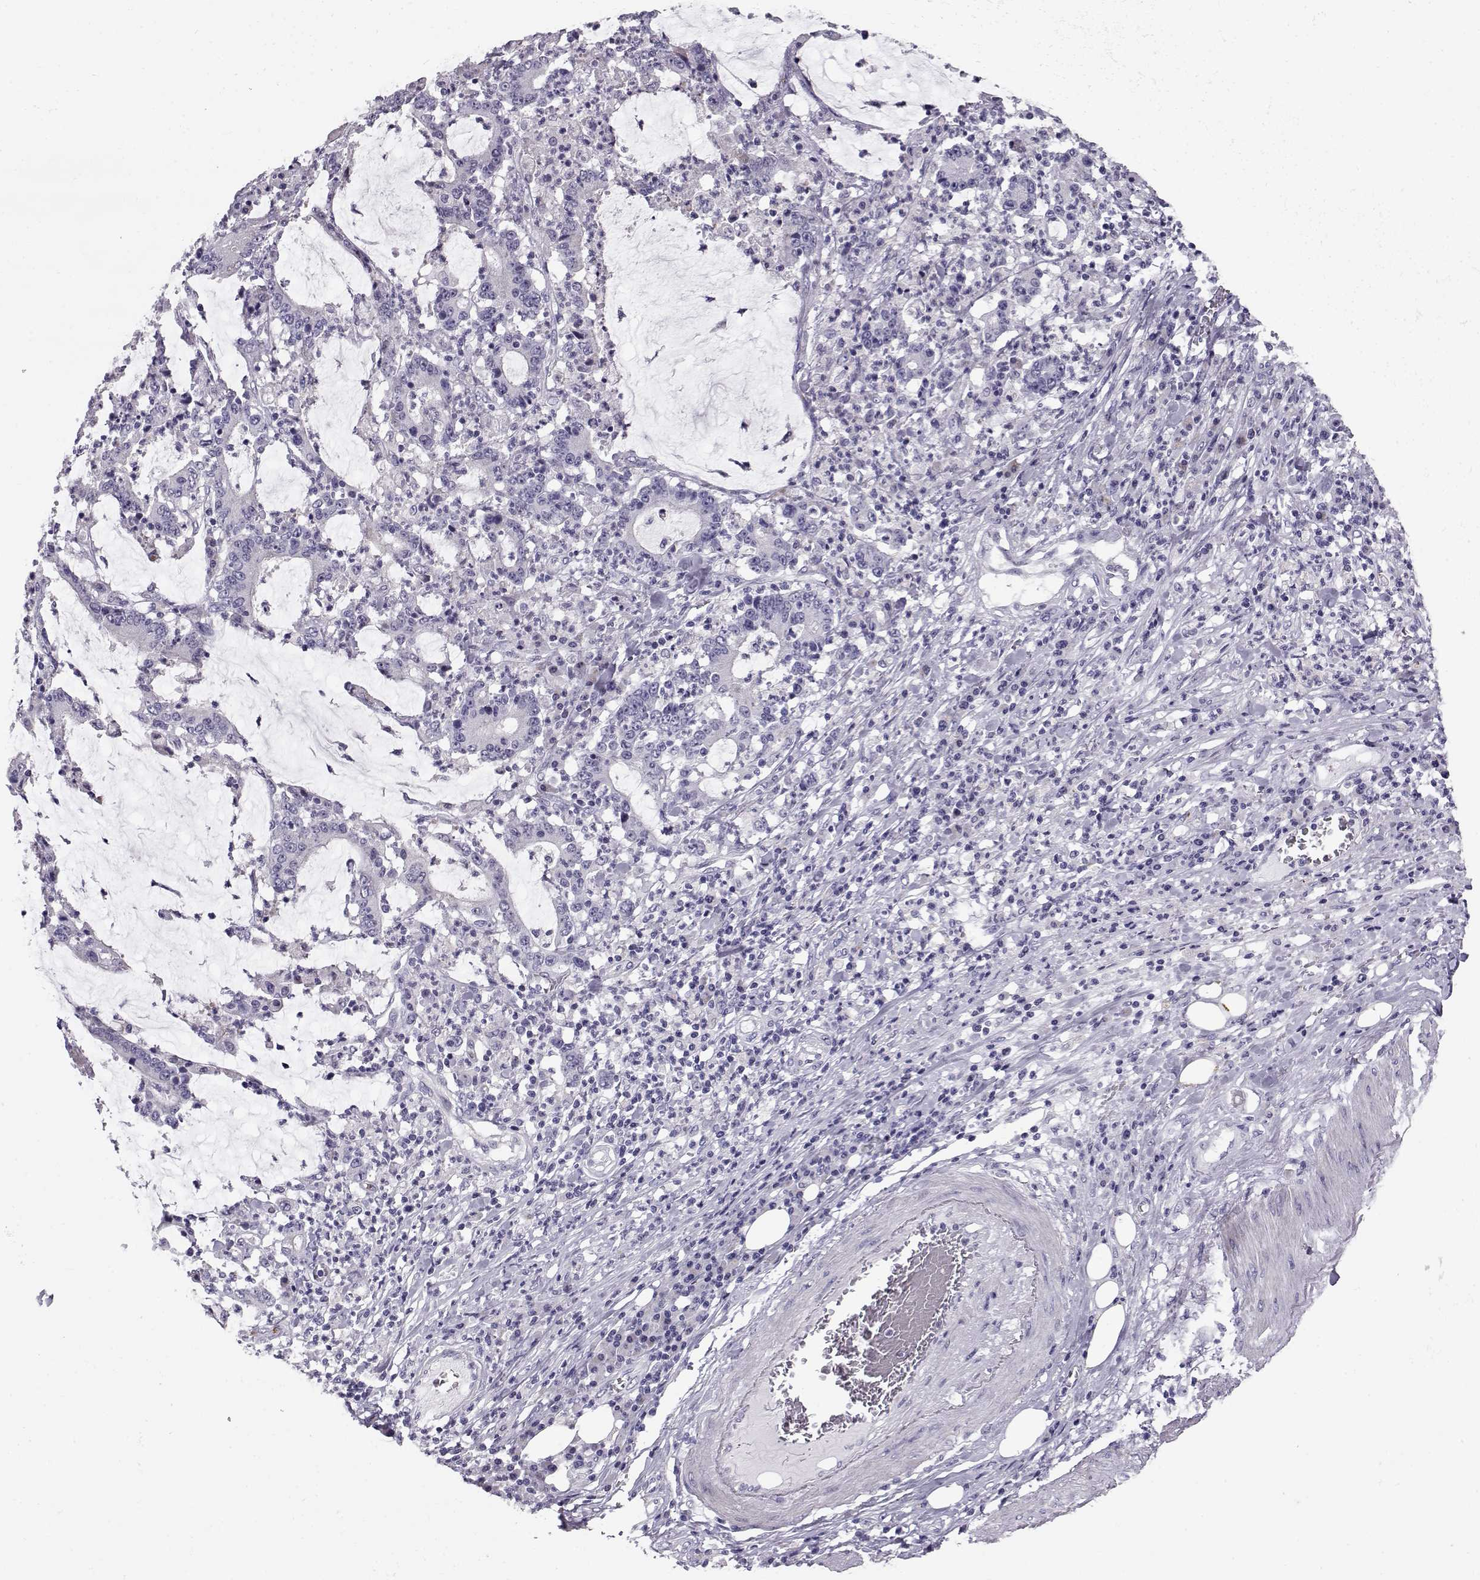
{"staining": {"intensity": "negative", "quantity": "none", "location": "none"}, "tissue": "stomach cancer", "cell_type": "Tumor cells", "image_type": "cancer", "snomed": [{"axis": "morphology", "description": "Adenocarcinoma, NOS"}, {"axis": "topography", "description": "Stomach, upper"}], "caption": "The histopathology image exhibits no staining of tumor cells in stomach cancer.", "gene": "RD3", "patient": {"sex": "male", "age": 68}}